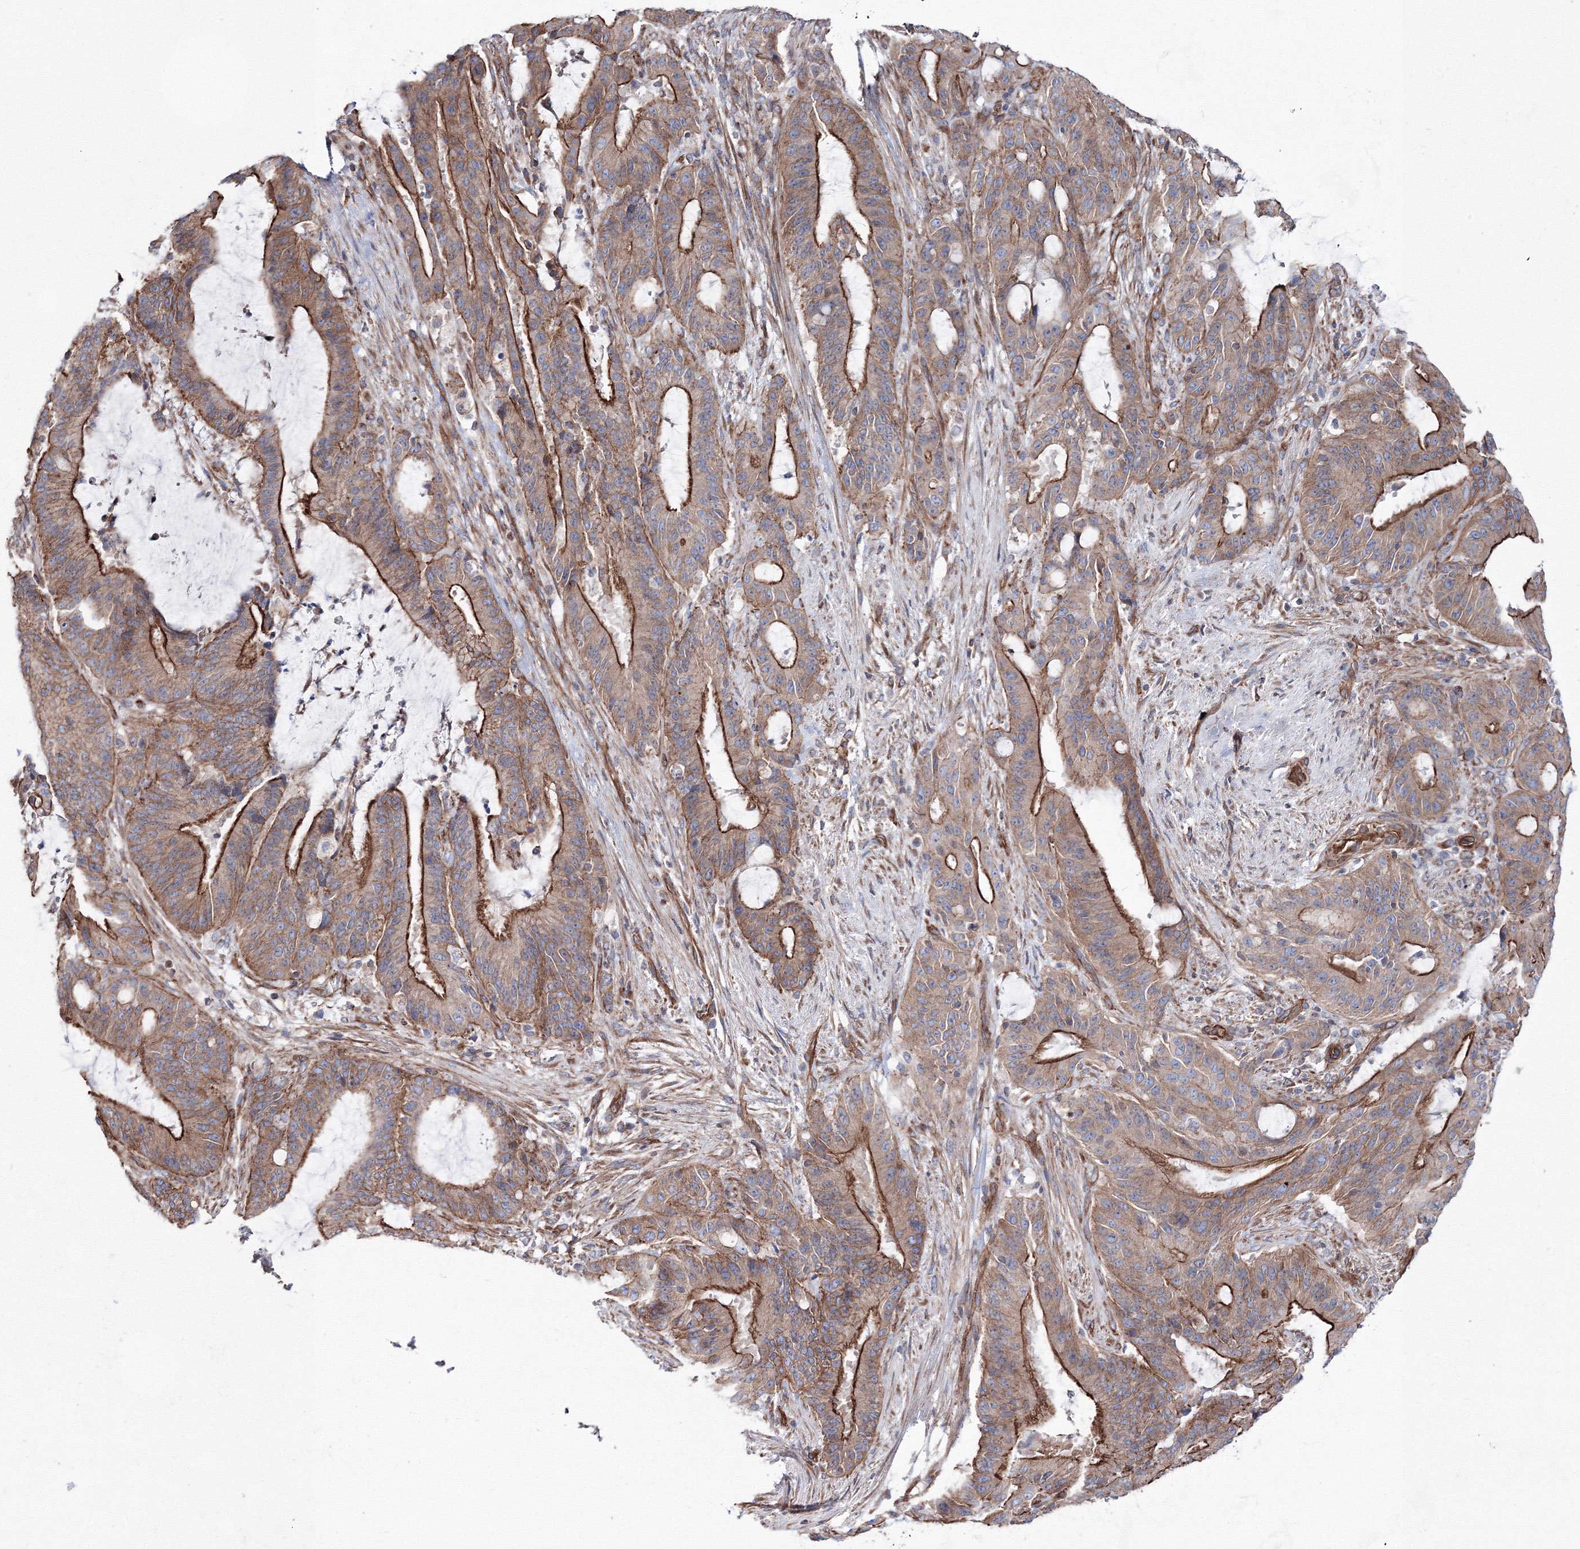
{"staining": {"intensity": "strong", "quantity": "25%-75%", "location": "cytoplasmic/membranous"}, "tissue": "liver cancer", "cell_type": "Tumor cells", "image_type": "cancer", "snomed": [{"axis": "morphology", "description": "Normal tissue, NOS"}, {"axis": "morphology", "description": "Cholangiocarcinoma"}, {"axis": "topography", "description": "Liver"}, {"axis": "topography", "description": "Peripheral nerve tissue"}], "caption": "IHC image of human liver cancer stained for a protein (brown), which shows high levels of strong cytoplasmic/membranous staining in approximately 25%-75% of tumor cells.", "gene": "ANKRD37", "patient": {"sex": "female", "age": 73}}